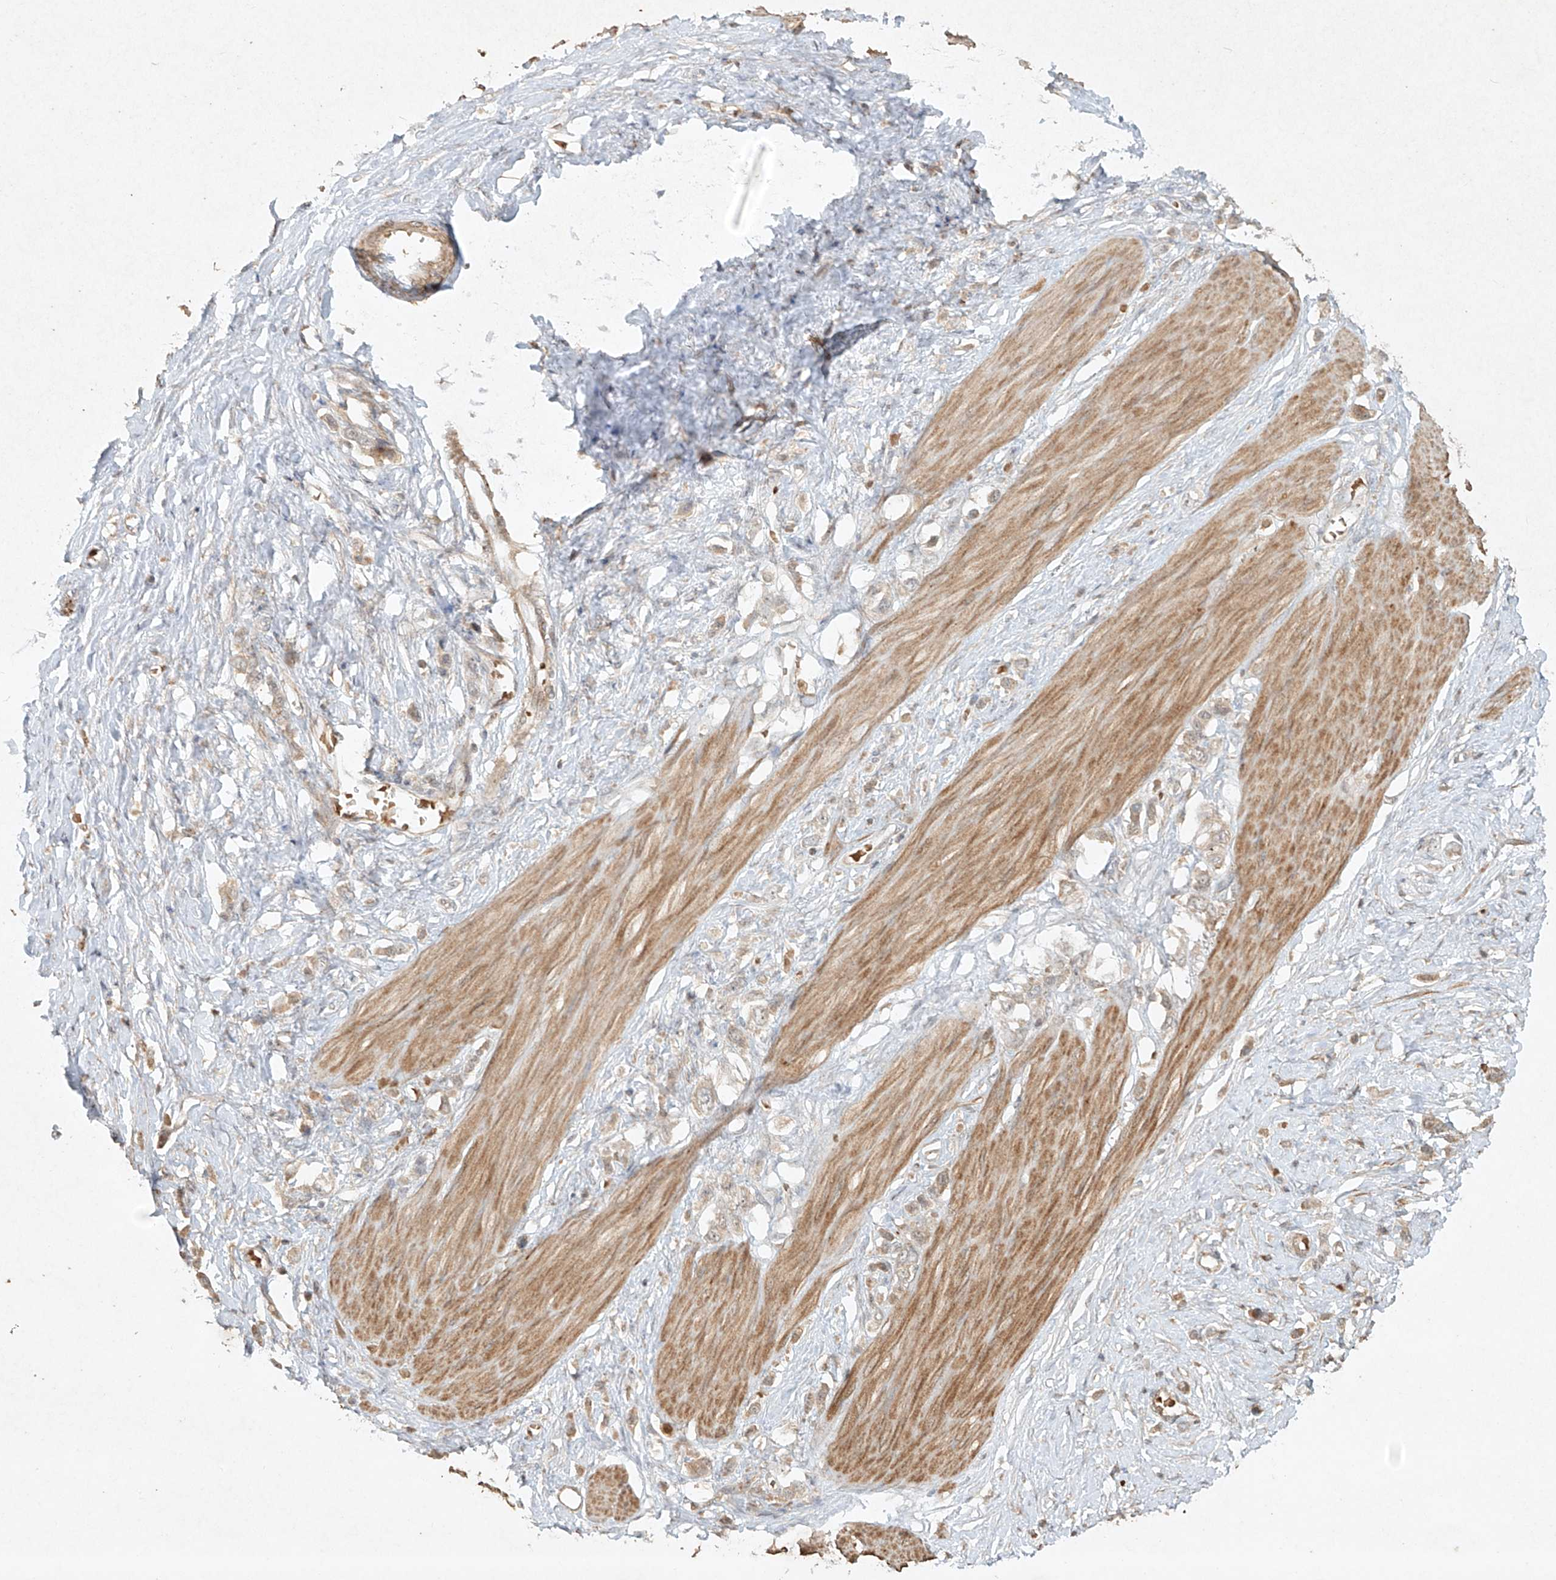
{"staining": {"intensity": "weak", "quantity": "25%-75%", "location": "cytoplasmic/membranous"}, "tissue": "stomach cancer", "cell_type": "Tumor cells", "image_type": "cancer", "snomed": [{"axis": "morphology", "description": "Adenocarcinoma, NOS"}, {"axis": "topography", "description": "Stomach"}], "caption": "A histopathology image showing weak cytoplasmic/membranous positivity in approximately 25%-75% of tumor cells in stomach cancer, as visualized by brown immunohistochemical staining.", "gene": "CYYR1", "patient": {"sex": "female", "age": 65}}